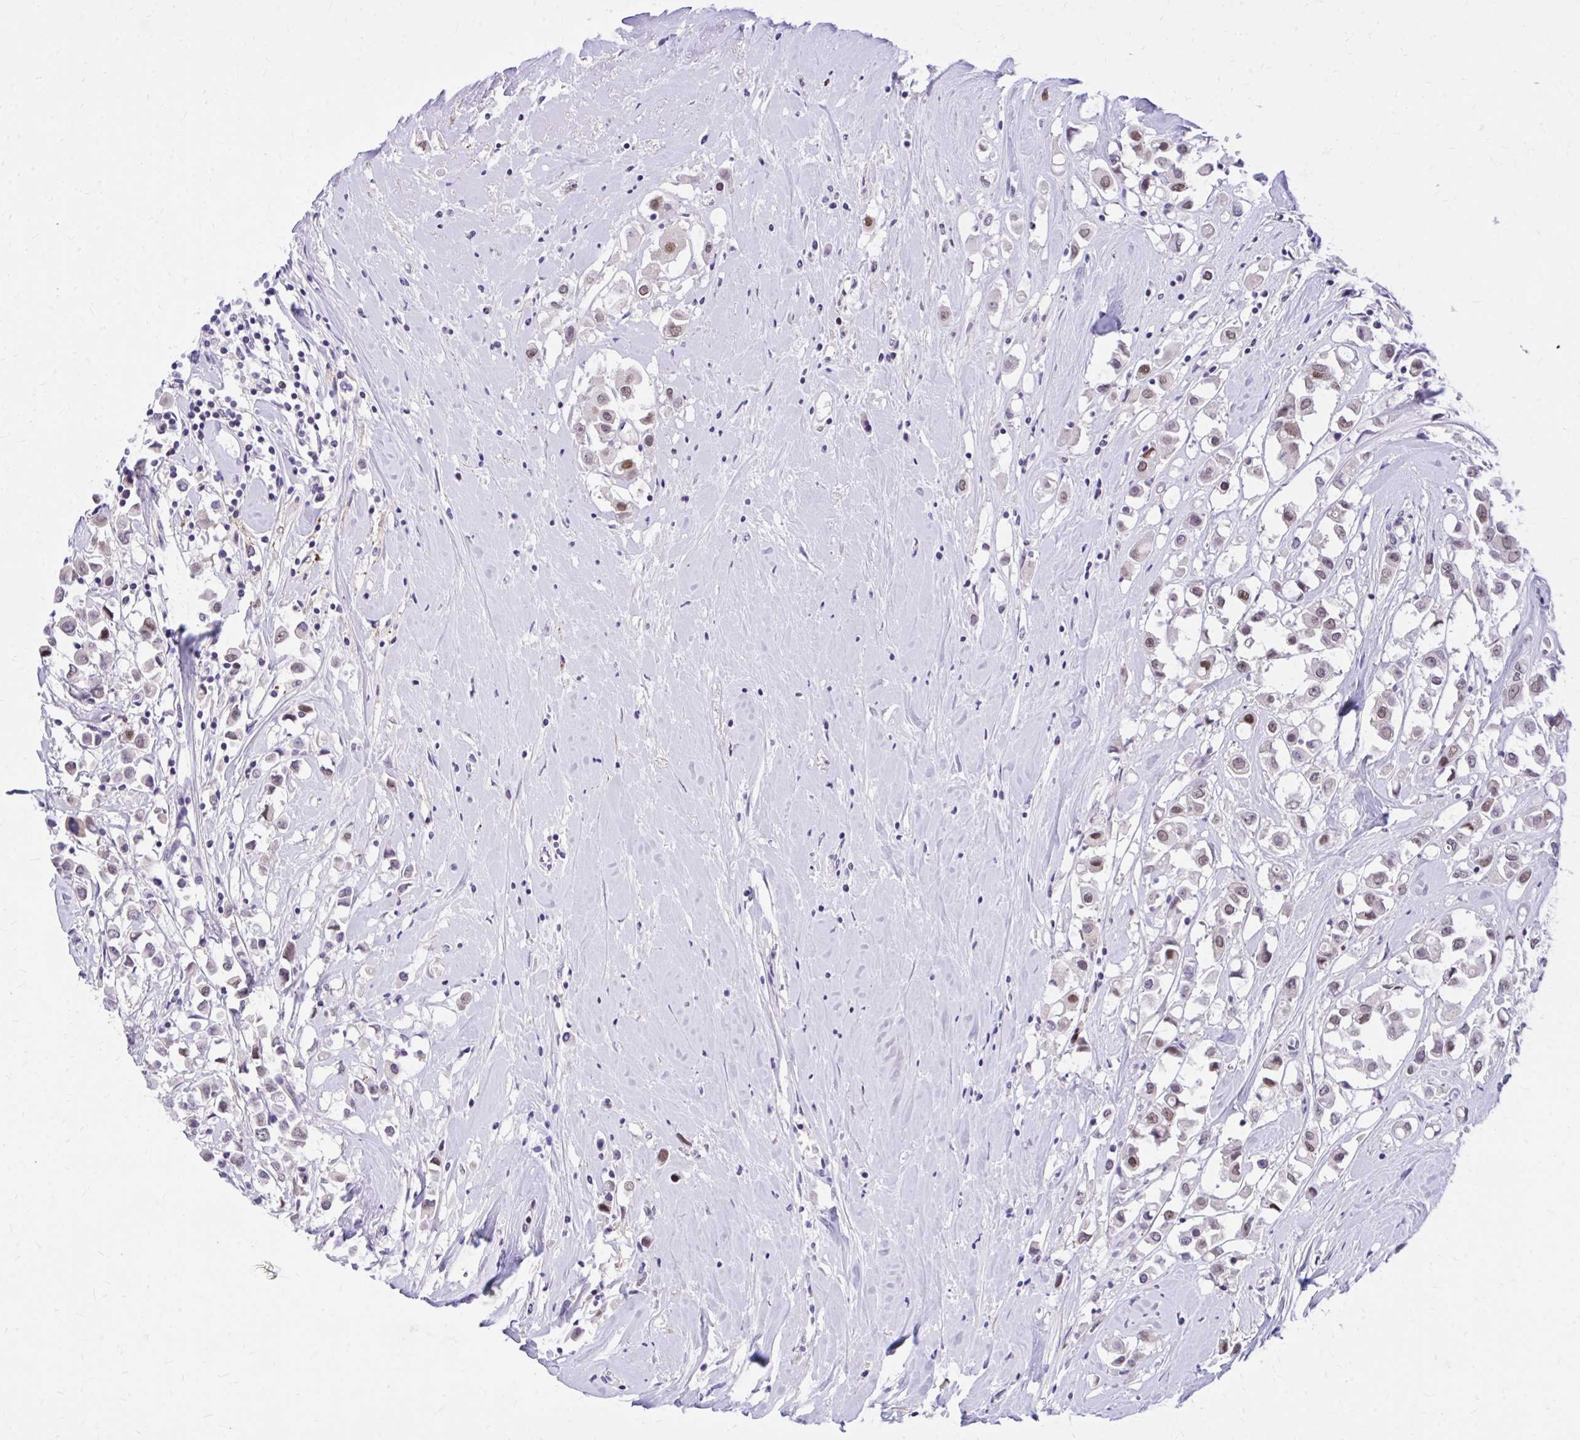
{"staining": {"intensity": "moderate", "quantity": "25%-75%", "location": "nuclear"}, "tissue": "breast cancer", "cell_type": "Tumor cells", "image_type": "cancer", "snomed": [{"axis": "morphology", "description": "Duct carcinoma"}, {"axis": "topography", "description": "Breast"}], "caption": "Protein expression analysis of breast cancer shows moderate nuclear staining in approximately 25%-75% of tumor cells. The staining was performed using DAB (3,3'-diaminobenzidine), with brown indicating positive protein expression. Nuclei are stained blue with hematoxylin.", "gene": "ZBTB25", "patient": {"sex": "female", "age": 61}}